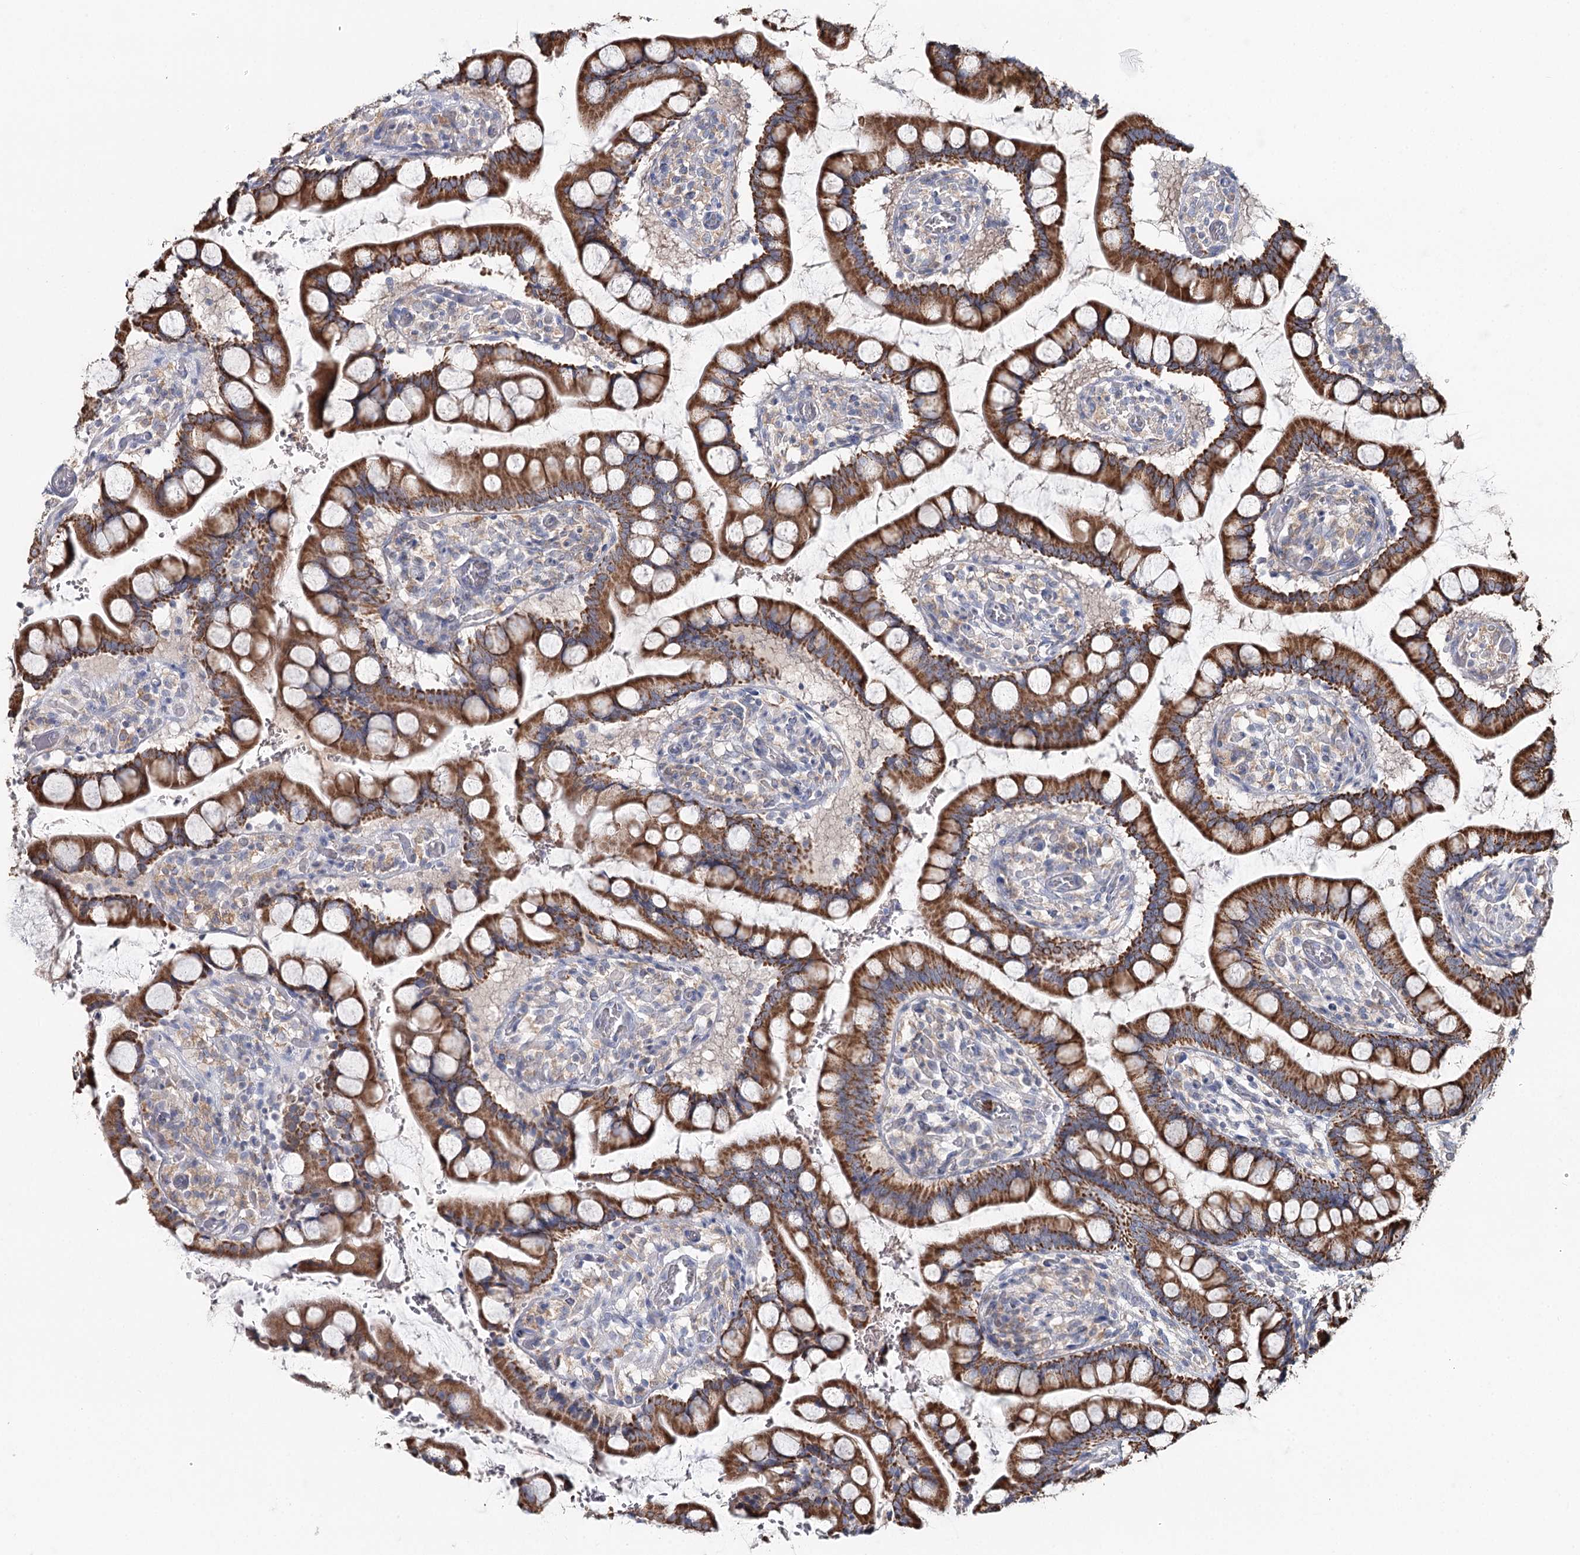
{"staining": {"intensity": "strong", "quantity": ">75%", "location": "cytoplasmic/membranous"}, "tissue": "small intestine", "cell_type": "Glandular cells", "image_type": "normal", "snomed": [{"axis": "morphology", "description": "Normal tissue, NOS"}, {"axis": "topography", "description": "Small intestine"}], "caption": "This is a photomicrograph of immunohistochemistry staining of normal small intestine, which shows strong staining in the cytoplasmic/membranous of glandular cells.", "gene": "DAPK1", "patient": {"sex": "male", "age": 52}}